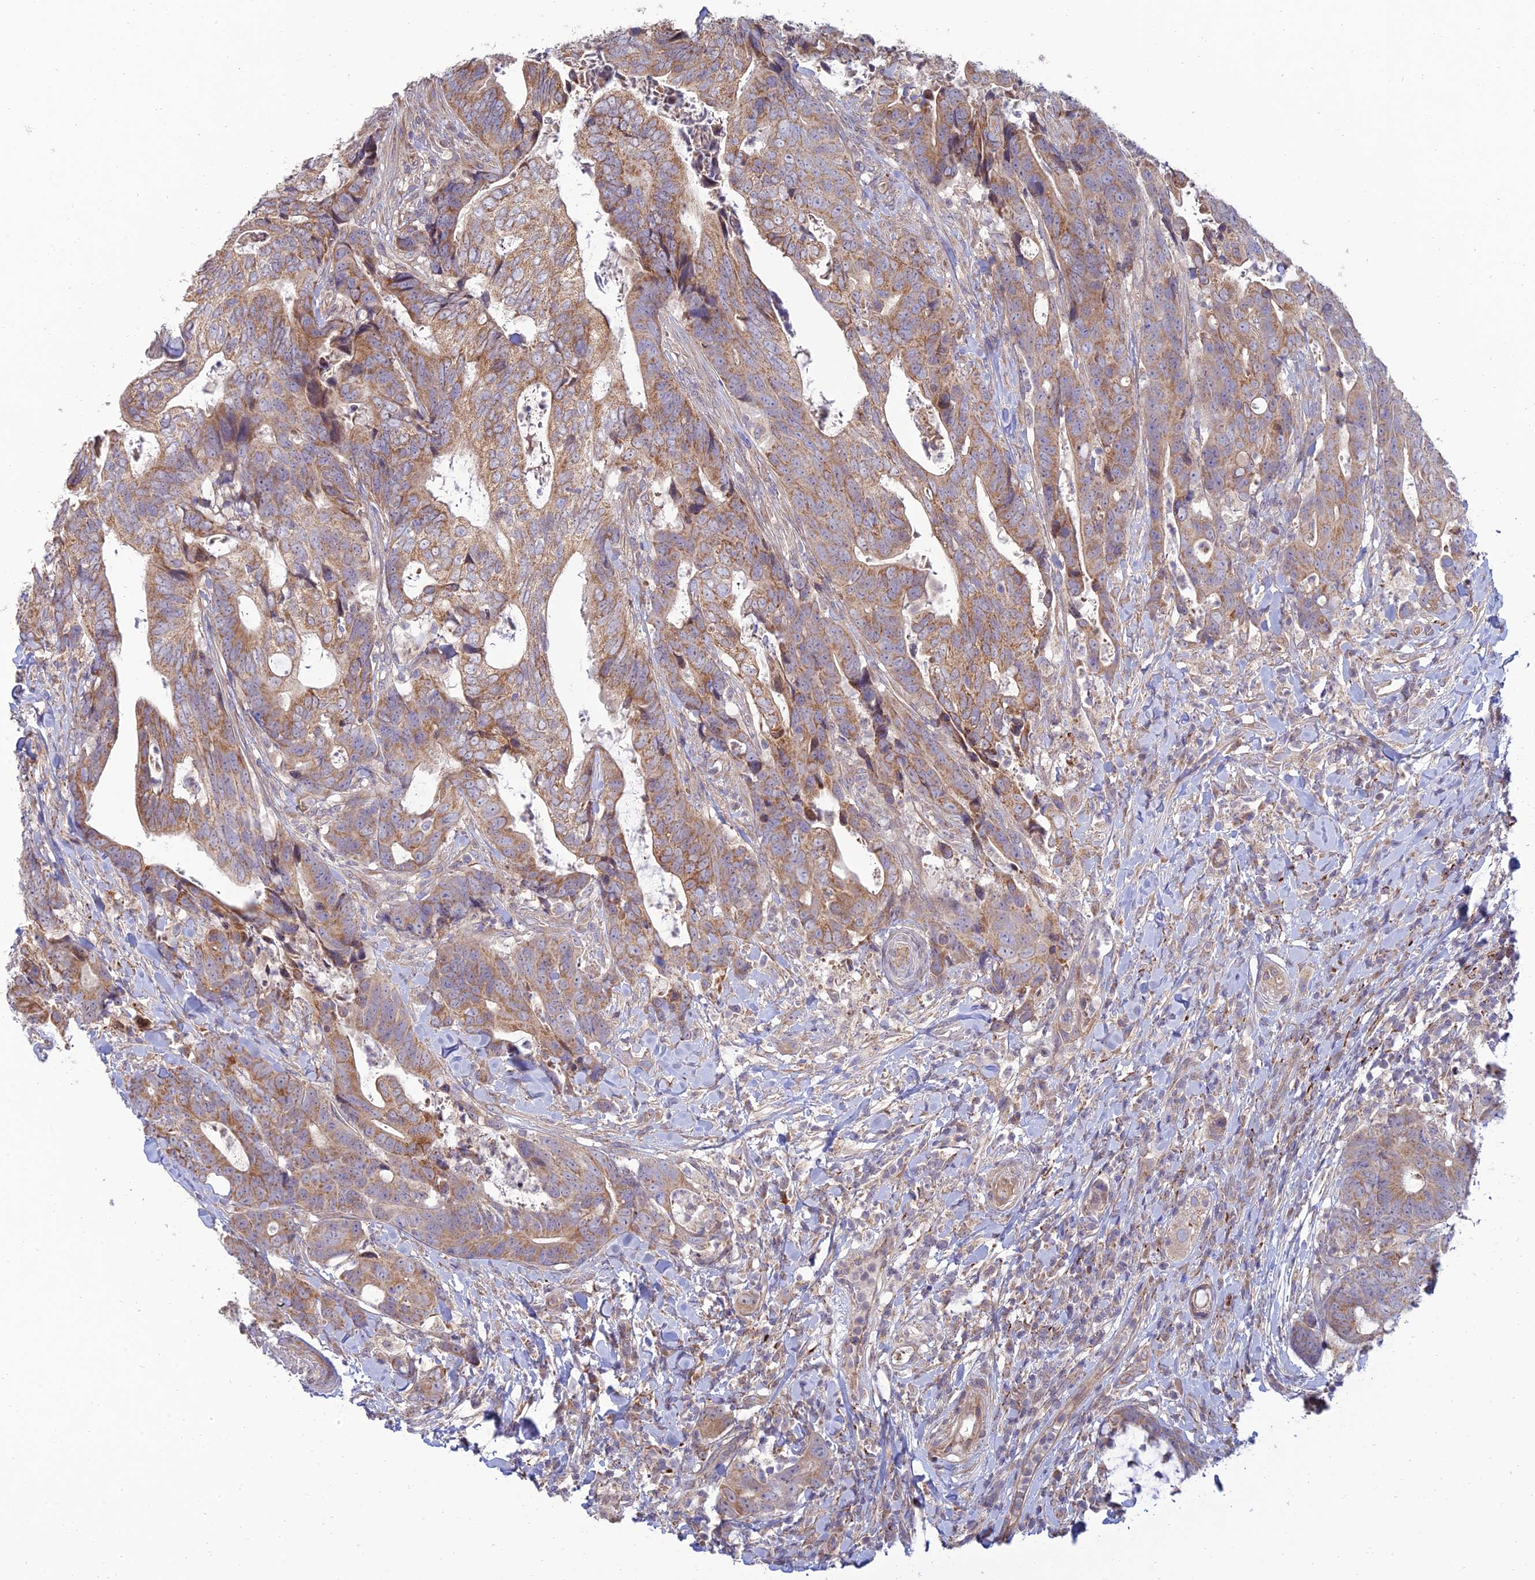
{"staining": {"intensity": "moderate", "quantity": ">75%", "location": "cytoplasmic/membranous"}, "tissue": "colorectal cancer", "cell_type": "Tumor cells", "image_type": "cancer", "snomed": [{"axis": "morphology", "description": "Adenocarcinoma, NOS"}, {"axis": "topography", "description": "Colon"}], "caption": "A histopathology image showing moderate cytoplasmic/membranous positivity in about >75% of tumor cells in colorectal cancer (adenocarcinoma), as visualized by brown immunohistochemical staining.", "gene": "C3orf20", "patient": {"sex": "female", "age": 82}}